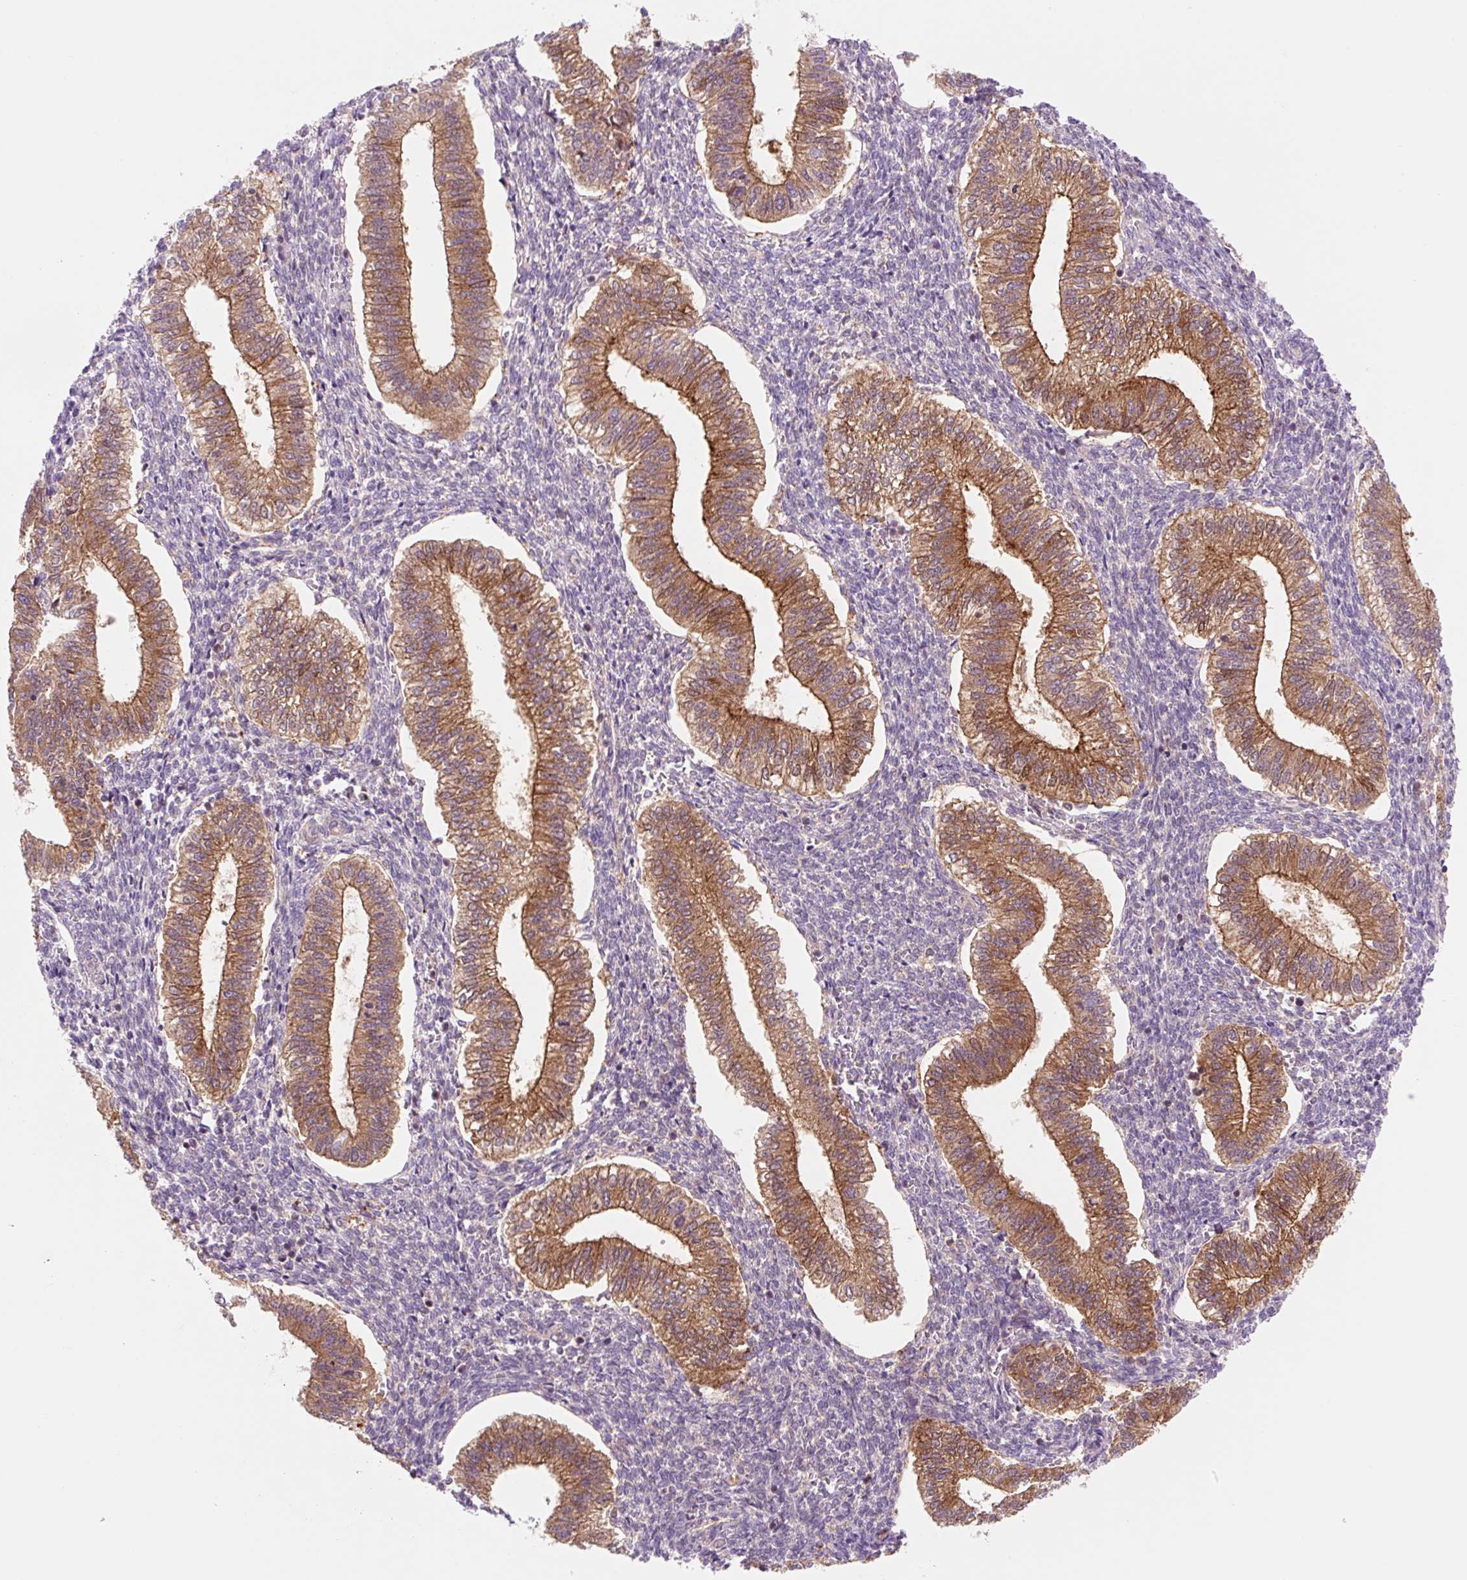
{"staining": {"intensity": "moderate", "quantity": "<25%", "location": "cytoplasmic/membranous"}, "tissue": "endometrium", "cell_type": "Cells in endometrial stroma", "image_type": "normal", "snomed": [{"axis": "morphology", "description": "Normal tissue, NOS"}, {"axis": "topography", "description": "Endometrium"}], "caption": "Immunohistochemical staining of normal human endometrium reveals <25% levels of moderate cytoplasmic/membranous protein expression in about <25% of cells in endometrial stroma.", "gene": "VPS4A", "patient": {"sex": "female", "age": 25}}